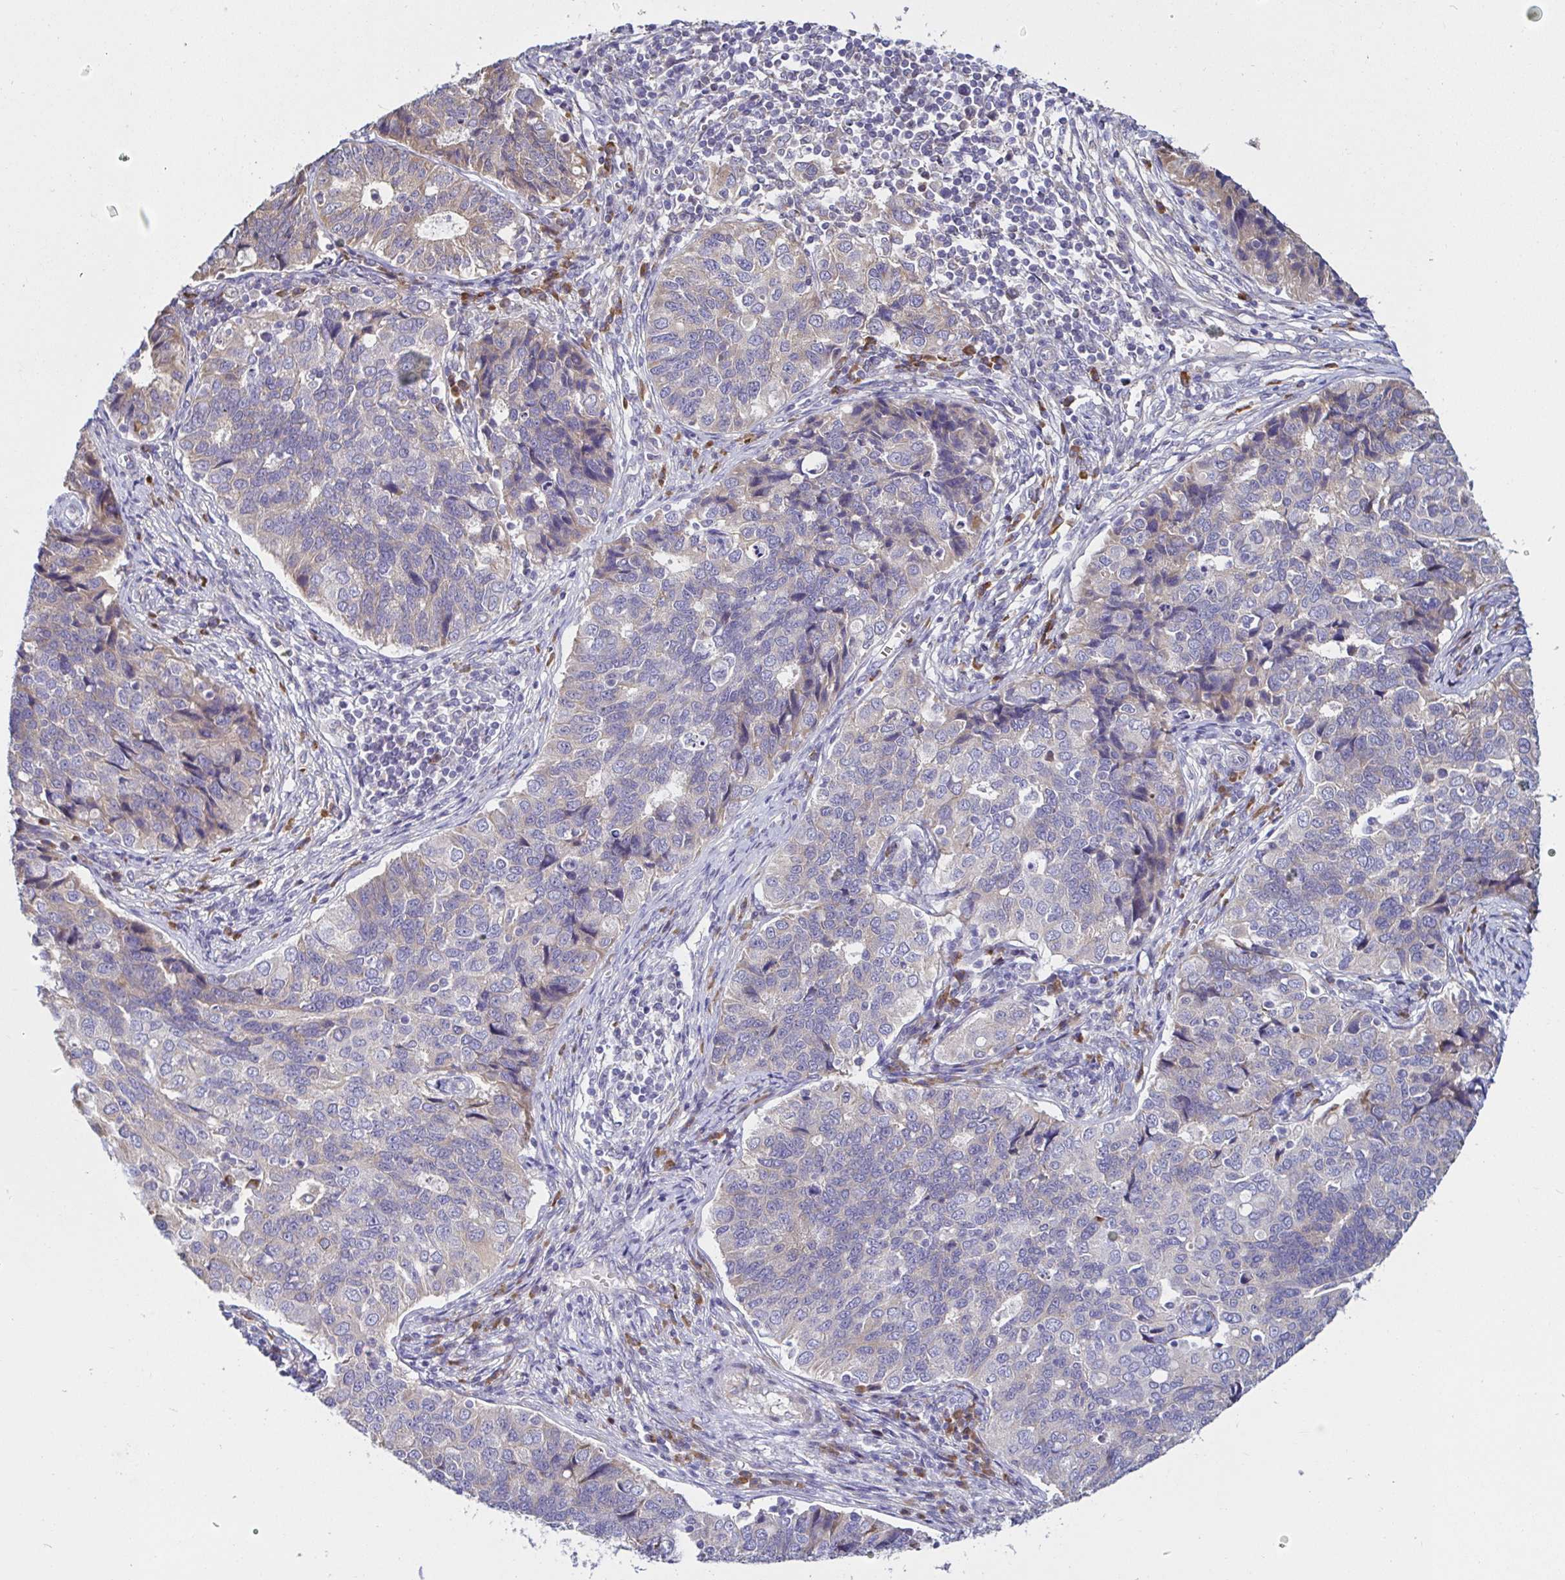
{"staining": {"intensity": "negative", "quantity": "none", "location": "none"}, "tissue": "endometrial cancer", "cell_type": "Tumor cells", "image_type": "cancer", "snomed": [{"axis": "morphology", "description": "Adenocarcinoma, NOS"}, {"axis": "topography", "description": "Endometrium"}], "caption": "Endometrial adenocarcinoma was stained to show a protein in brown. There is no significant staining in tumor cells.", "gene": "VSIG2", "patient": {"sex": "female", "age": 43}}